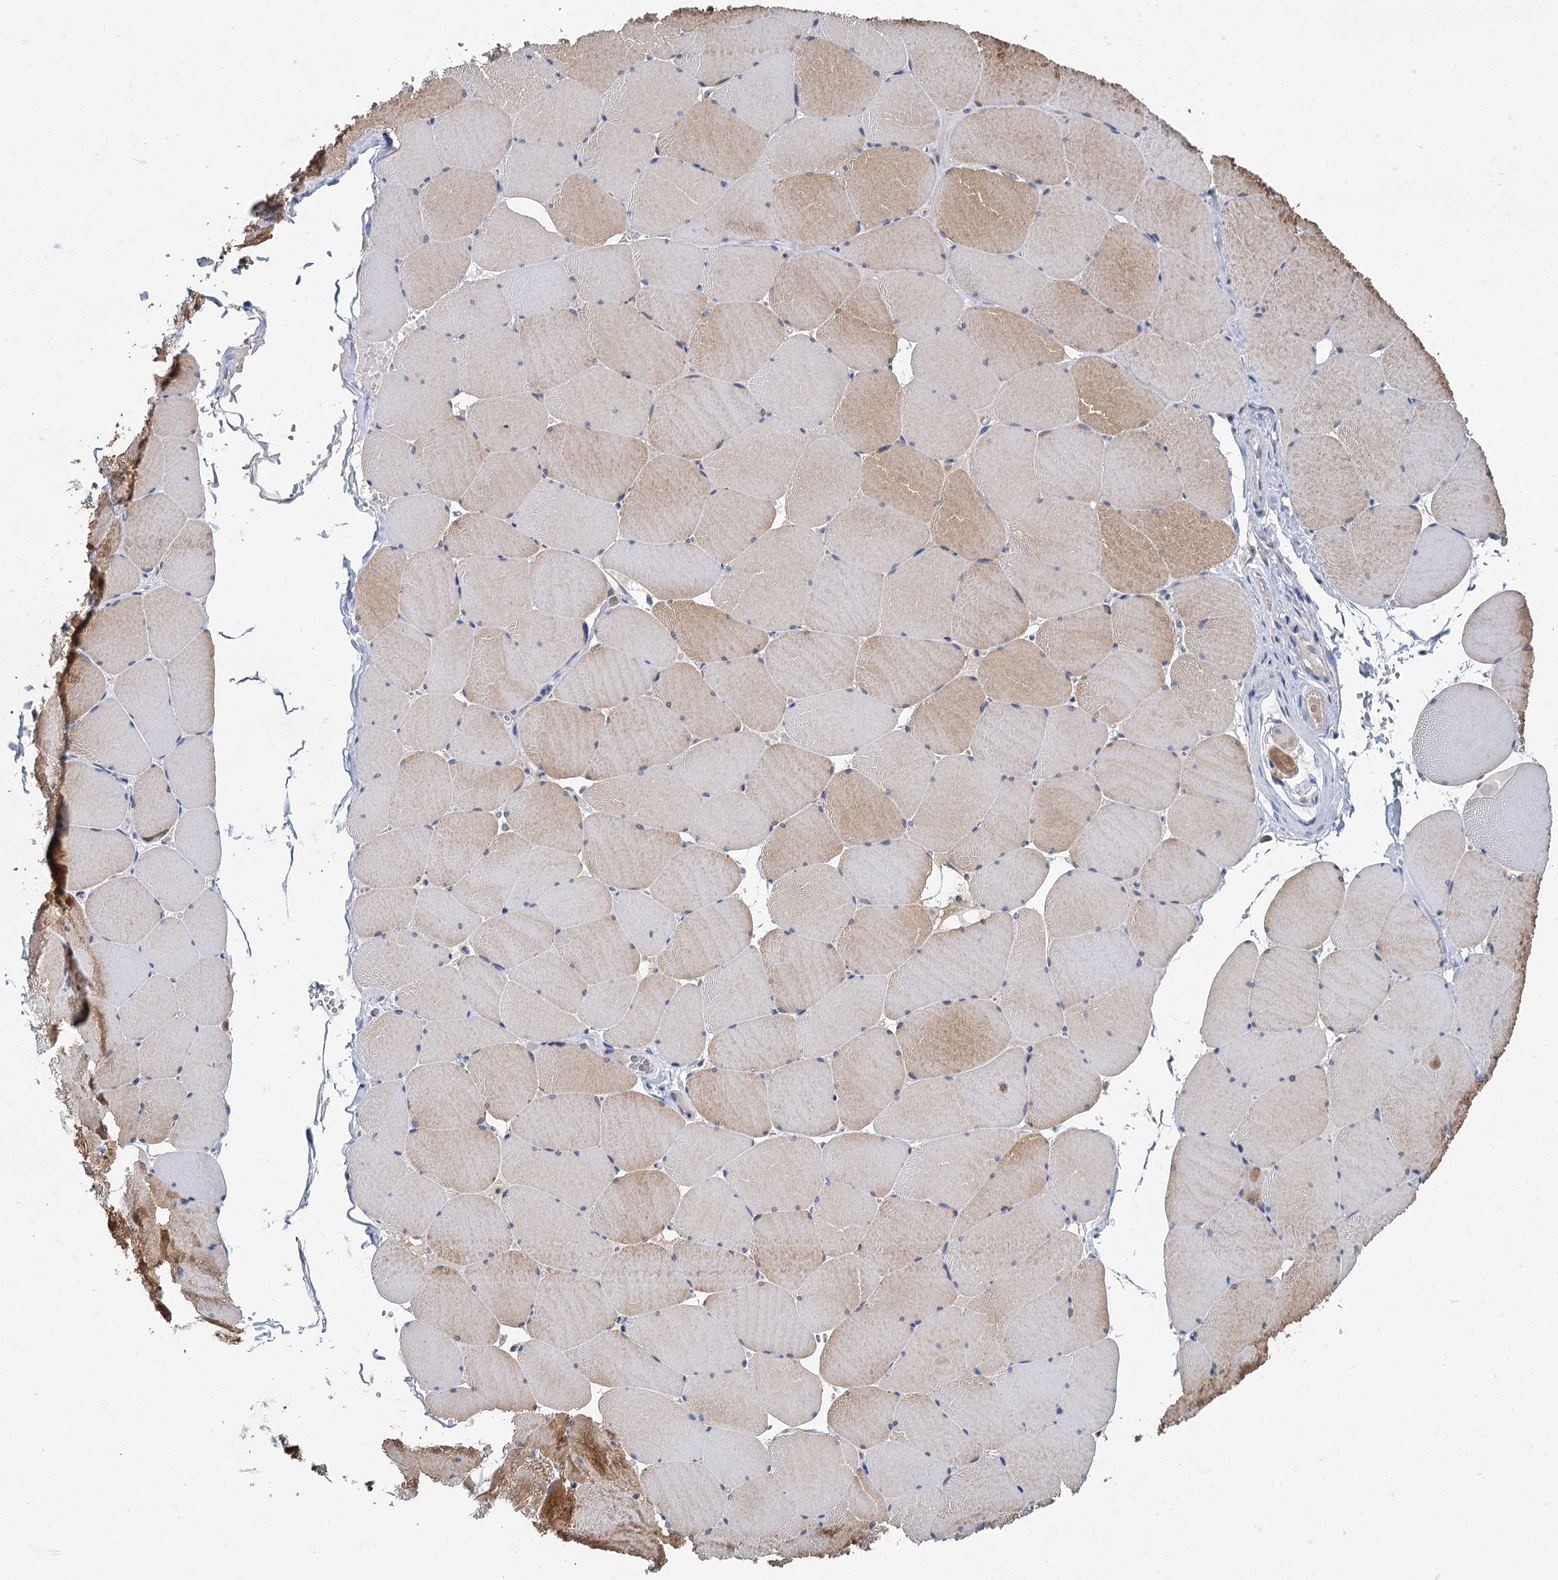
{"staining": {"intensity": "strong", "quantity": "25%-75%", "location": "cytoplasmic/membranous"}, "tissue": "skeletal muscle", "cell_type": "Myocytes", "image_type": "normal", "snomed": [{"axis": "morphology", "description": "Normal tissue, NOS"}, {"axis": "topography", "description": "Skeletal muscle"}, {"axis": "topography", "description": "Head-Neck"}], "caption": "Brown immunohistochemical staining in benign skeletal muscle shows strong cytoplasmic/membranous staining in about 25%-75% of myocytes.", "gene": "SPINK9", "patient": {"sex": "male", "age": 66}}